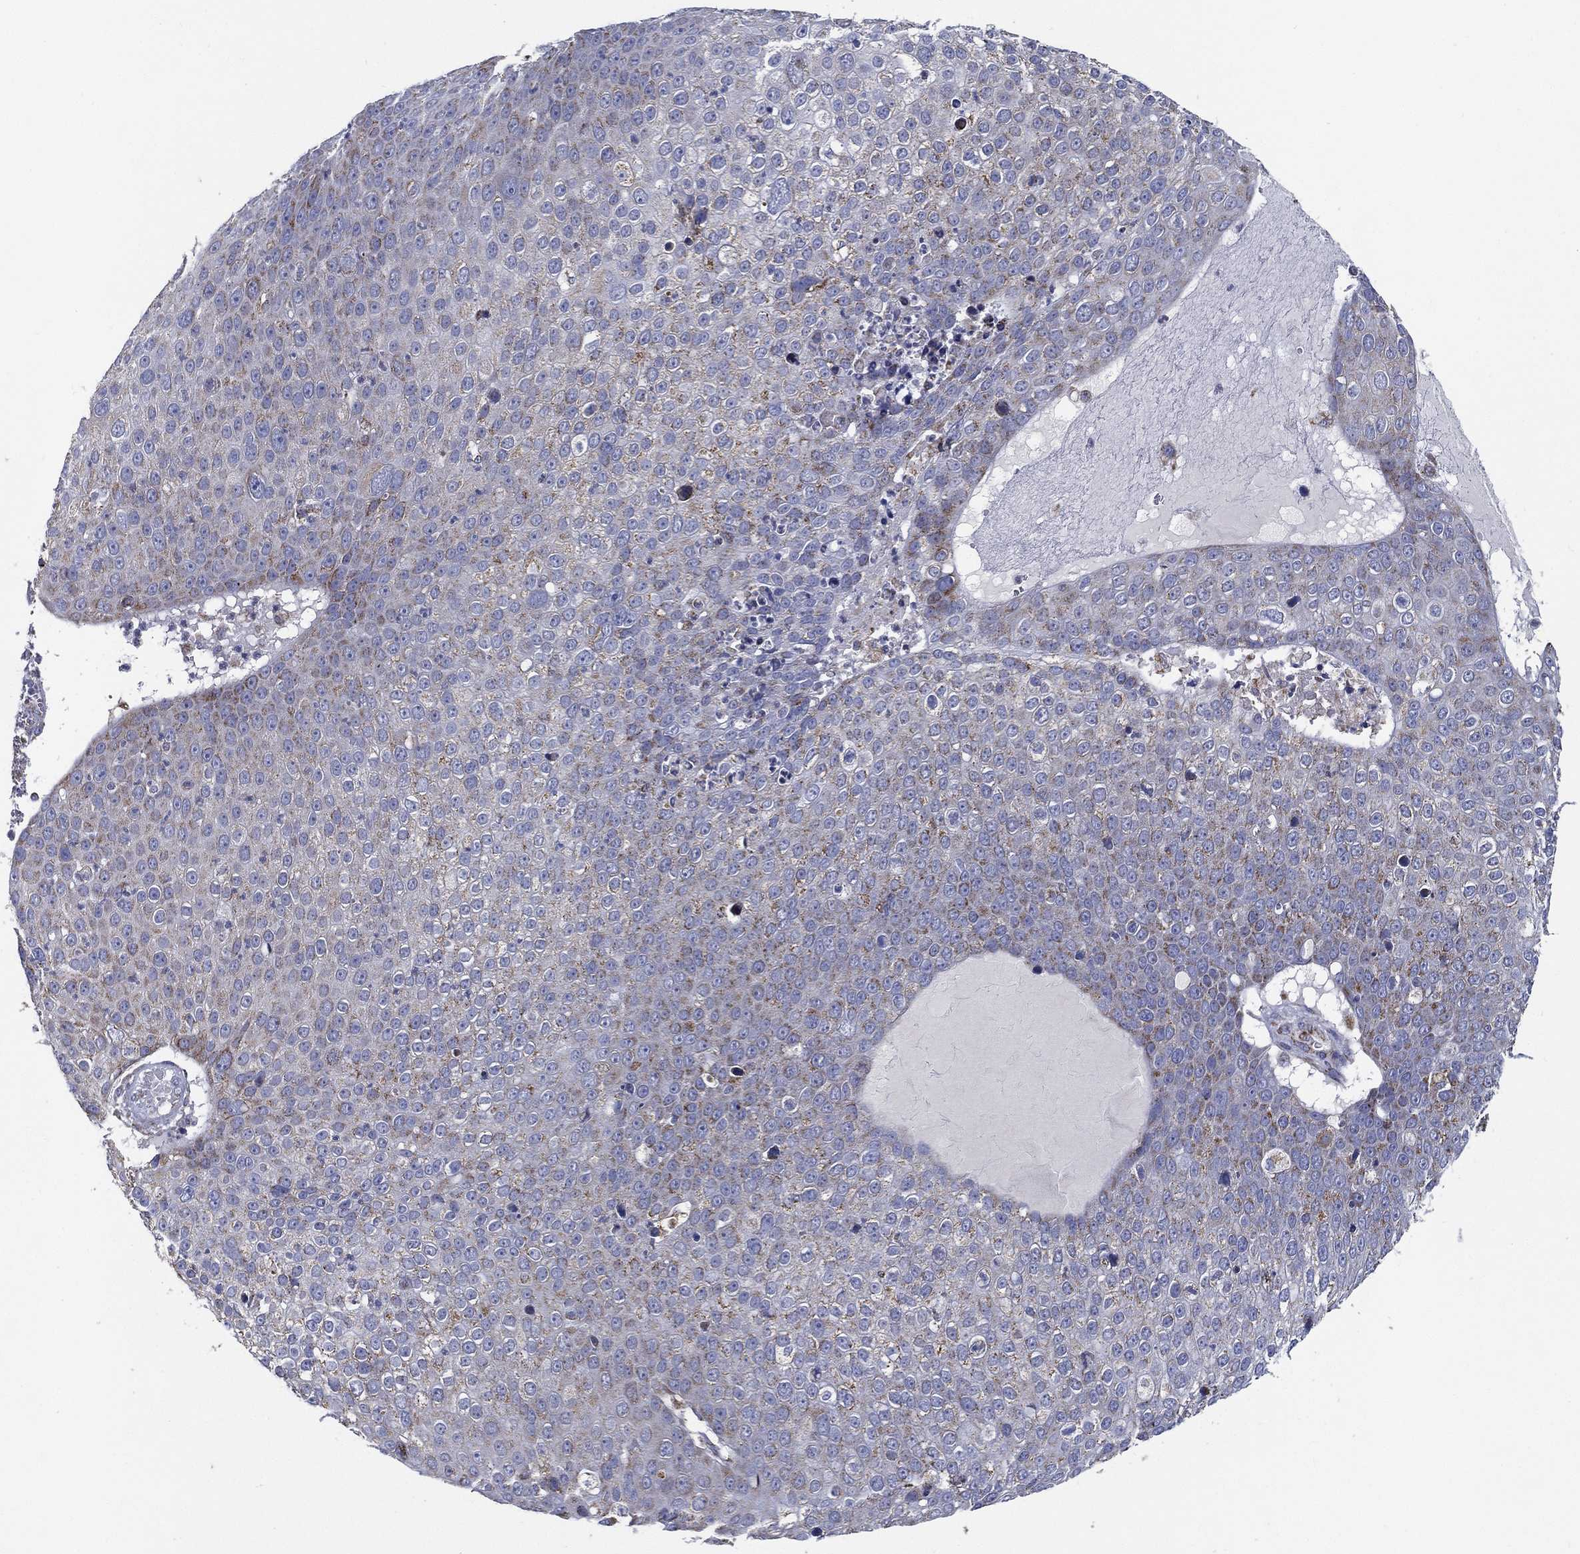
{"staining": {"intensity": "strong", "quantity": "<25%", "location": "cytoplasmic/membranous"}, "tissue": "skin cancer", "cell_type": "Tumor cells", "image_type": "cancer", "snomed": [{"axis": "morphology", "description": "Squamous cell carcinoma, NOS"}, {"axis": "topography", "description": "Skin"}], "caption": "Squamous cell carcinoma (skin) stained with a brown dye exhibits strong cytoplasmic/membranous positive positivity in approximately <25% of tumor cells.", "gene": "SFXN1", "patient": {"sex": "male", "age": 71}}